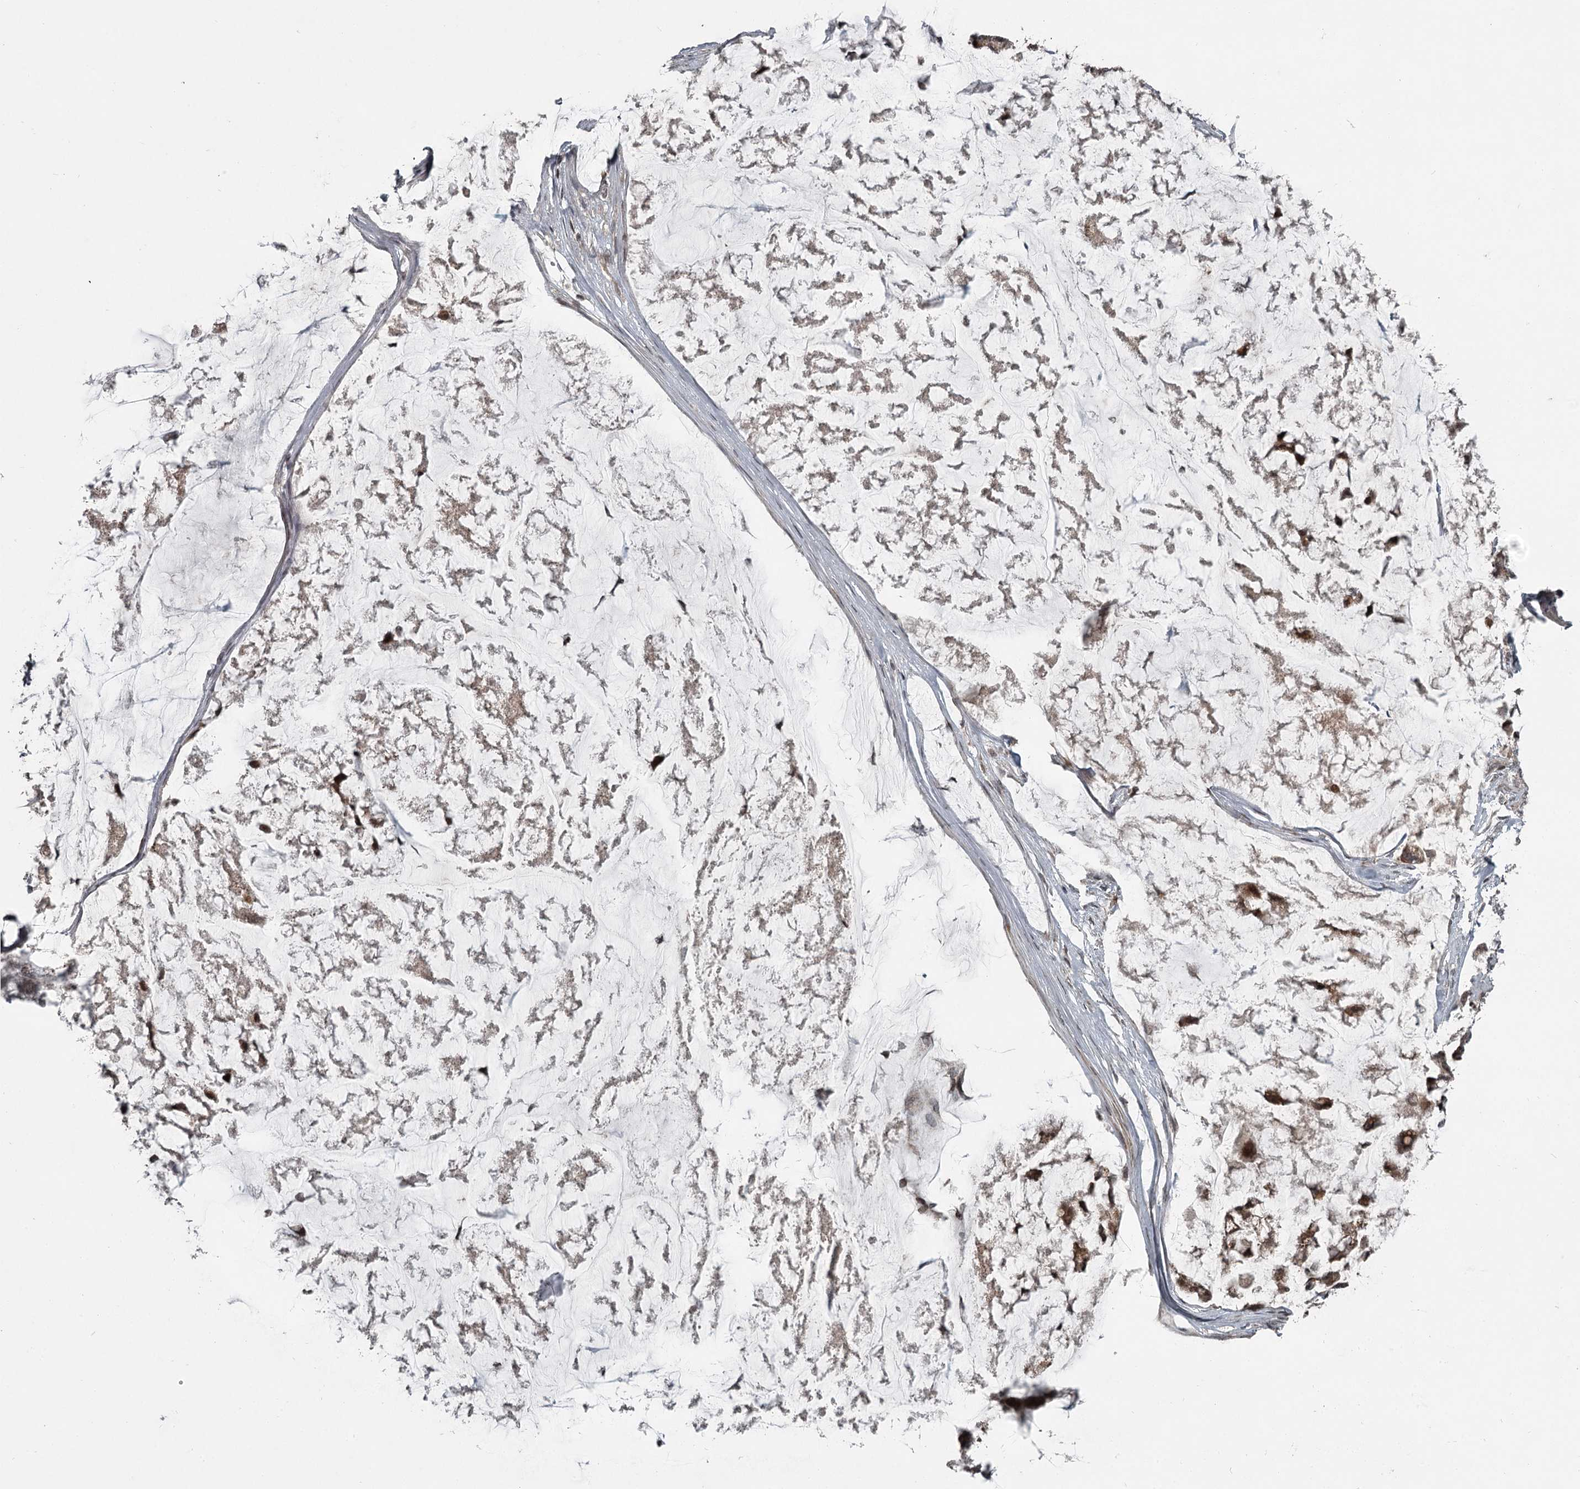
{"staining": {"intensity": "moderate", "quantity": ">75%", "location": "cytoplasmic/membranous"}, "tissue": "stomach cancer", "cell_type": "Tumor cells", "image_type": "cancer", "snomed": [{"axis": "morphology", "description": "Adenocarcinoma, NOS"}, {"axis": "topography", "description": "Stomach, lower"}], "caption": "Immunohistochemistry (IHC) histopathology image of neoplastic tissue: human stomach cancer (adenocarcinoma) stained using immunohistochemistry (IHC) shows medium levels of moderate protein expression localized specifically in the cytoplasmic/membranous of tumor cells, appearing as a cytoplasmic/membranous brown color.", "gene": "RASSF8", "patient": {"sex": "male", "age": 67}}